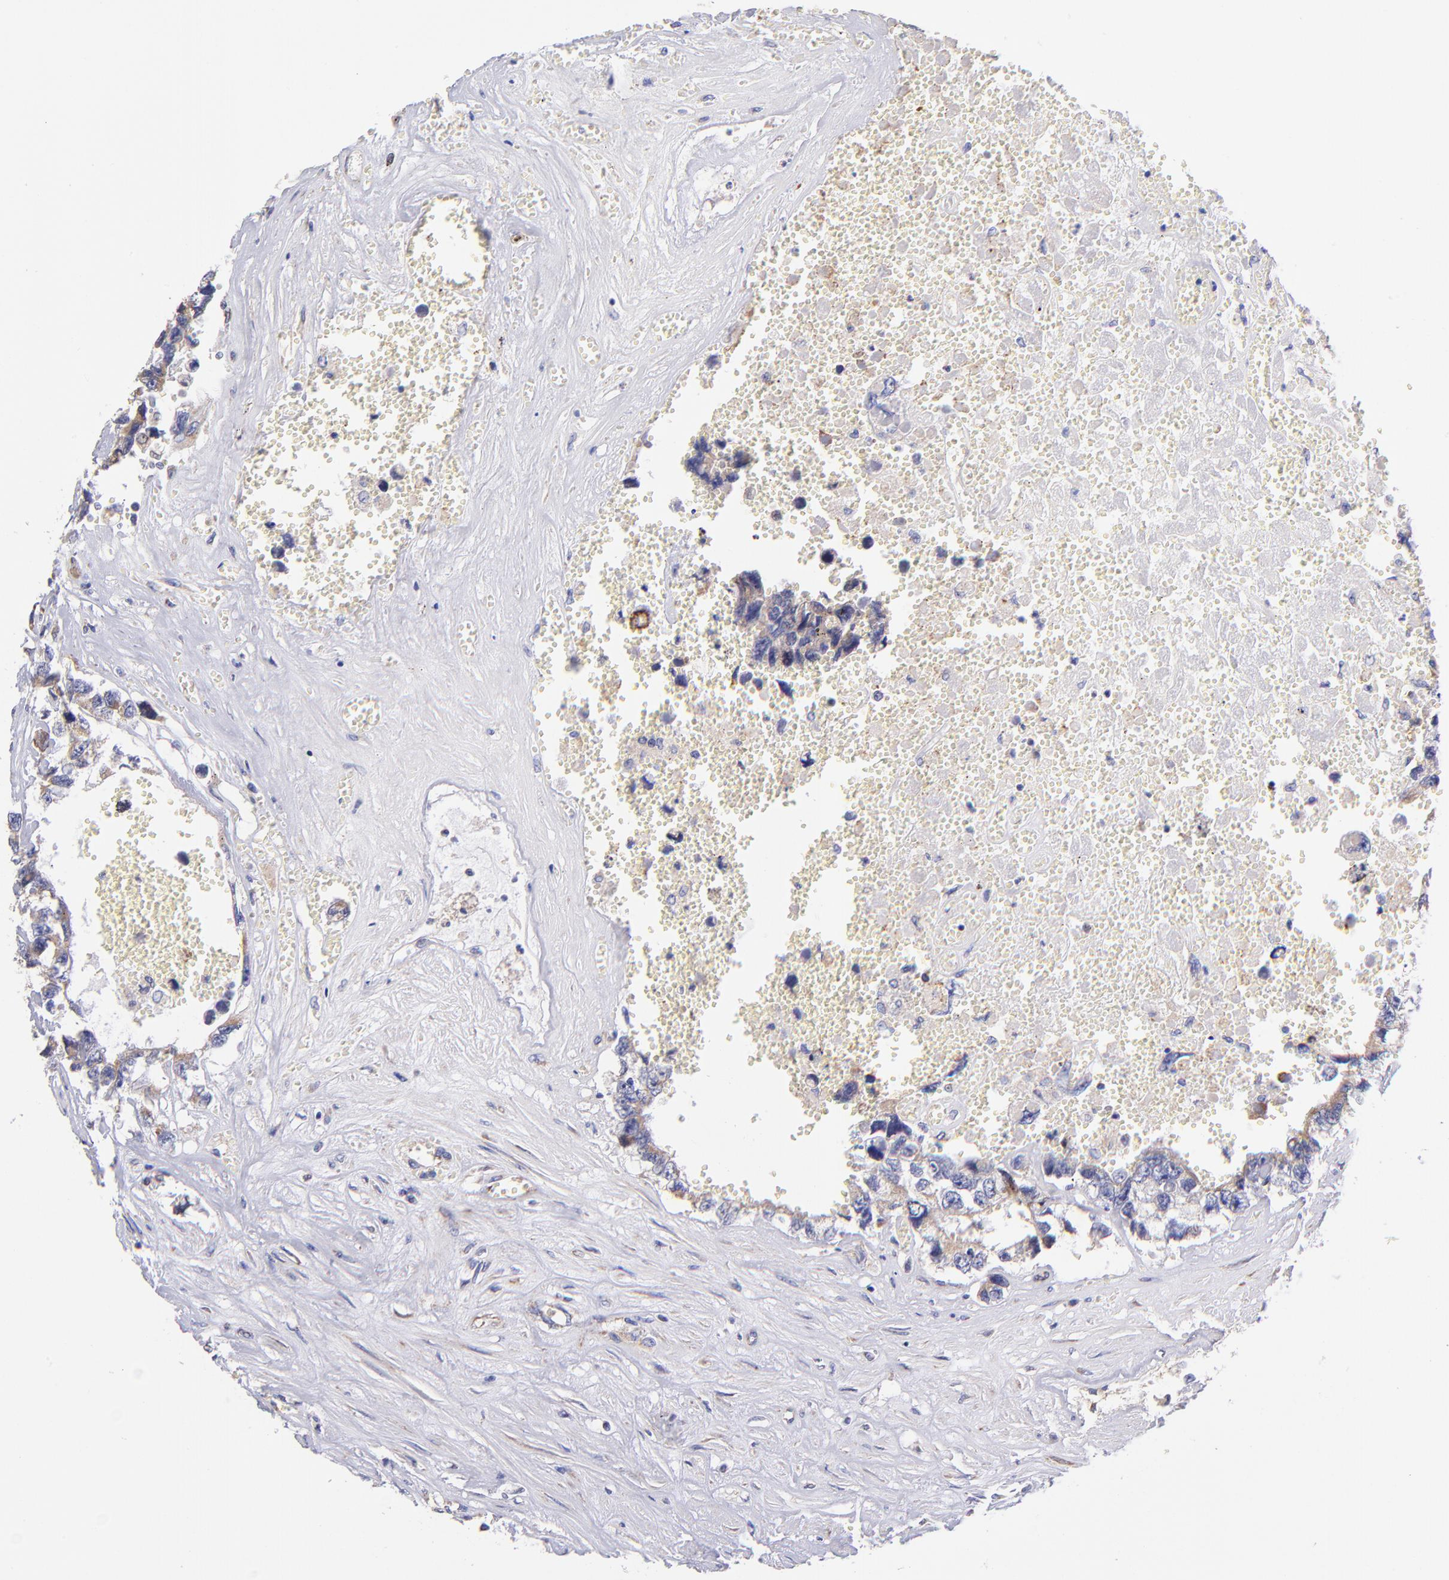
{"staining": {"intensity": "weak", "quantity": ">75%", "location": "cytoplasmic/membranous"}, "tissue": "testis cancer", "cell_type": "Tumor cells", "image_type": "cancer", "snomed": [{"axis": "morphology", "description": "Carcinoma, Embryonal, NOS"}, {"axis": "topography", "description": "Testis"}], "caption": "Embryonal carcinoma (testis) stained with DAB (3,3'-diaminobenzidine) immunohistochemistry (IHC) demonstrates low levels of weak cytoplasmic/membranous expression in approximately >75% of tumor cells.", "gene": "PREX1", "patient": {"sex": "male", "age": 31}}